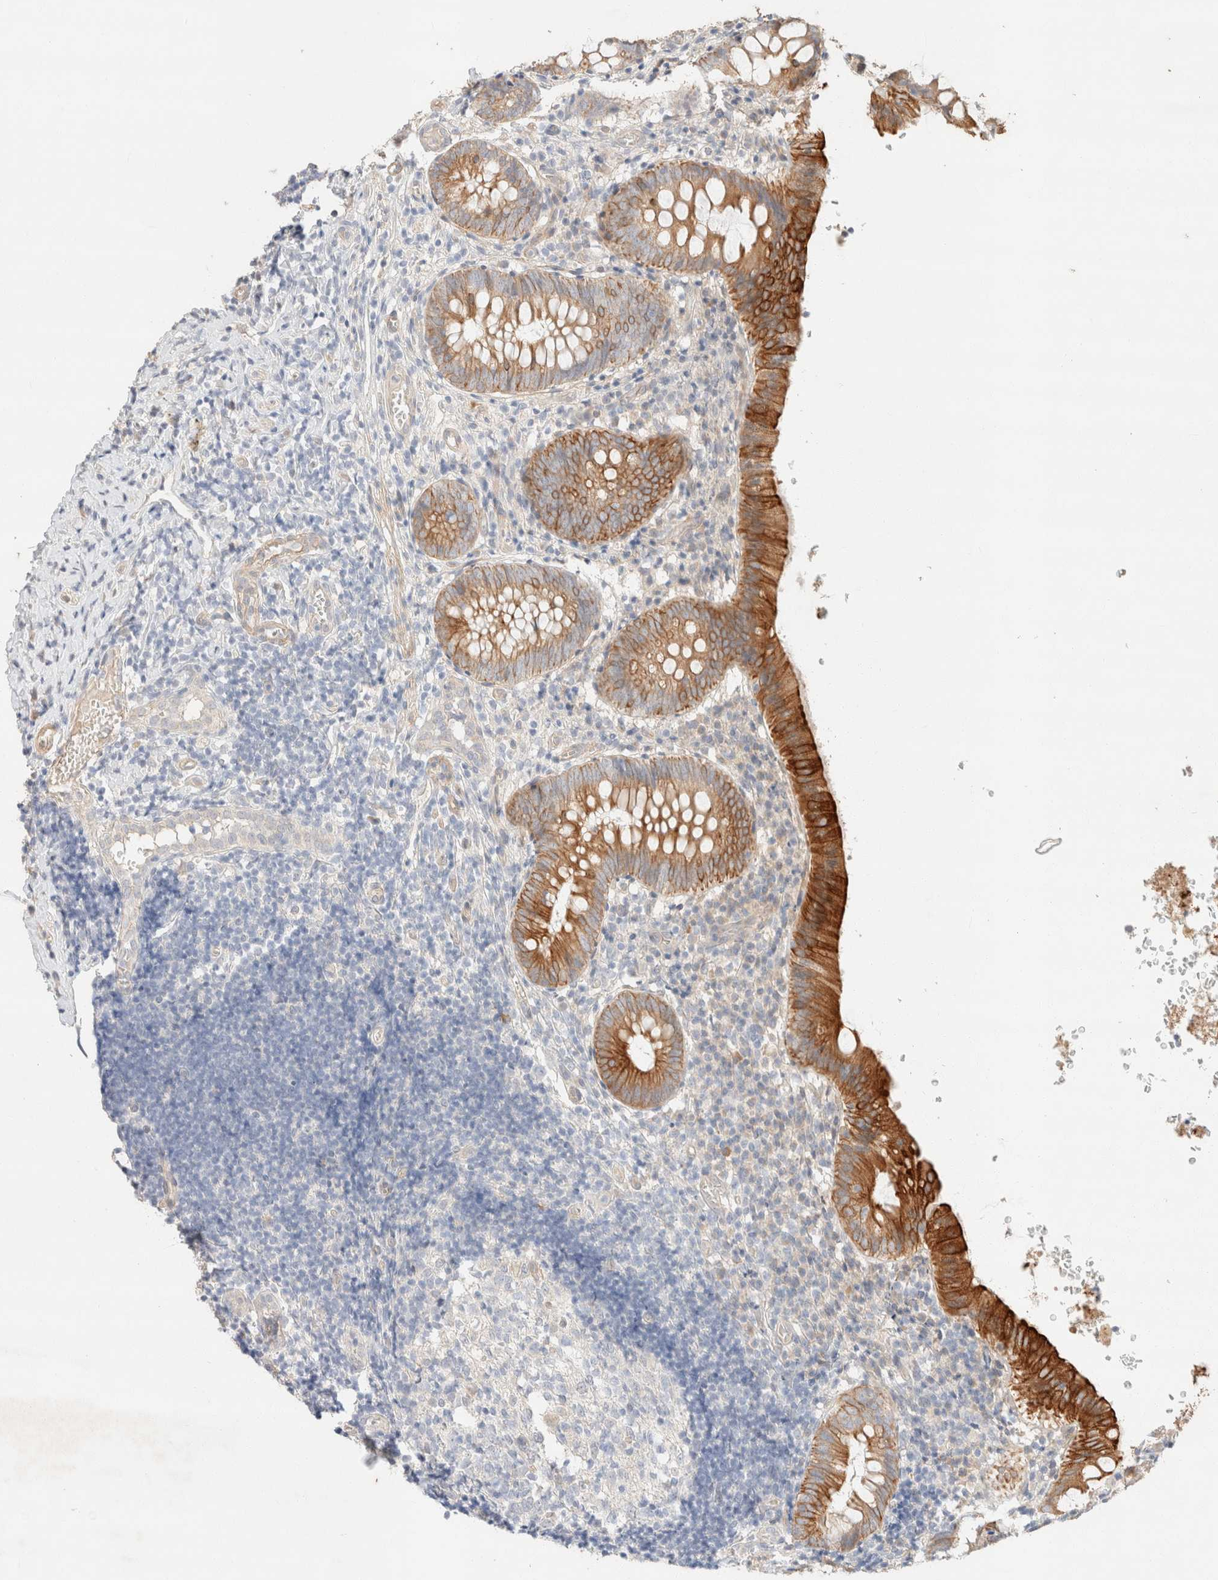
{"staining": {"intensity": "strong", "quantity": ">75%", "location": "cytoplasmic/membranous"}, "tissue": "appendix", "cell_type": "Glandular cells", "image_type": "normal", "snomed": [{"axis": "morphology", "description": "Normal tissue, NOS"}, {"axis": "topography", "description": "Appendix"}], "caption": "DAB (3,3'-diaminobenzidine) immunohistochemical staining of unremarkable appendix displays strong cytoplasmic/membranous protein expression in about >75% of glandular cells. The staining is performed using DAB brown chromogen to label protein expression. The nuclei are counter-stained blue using hematoxylin.", "gene": "CSNK1E", "patient": {"sex": "male", "age": 8}}